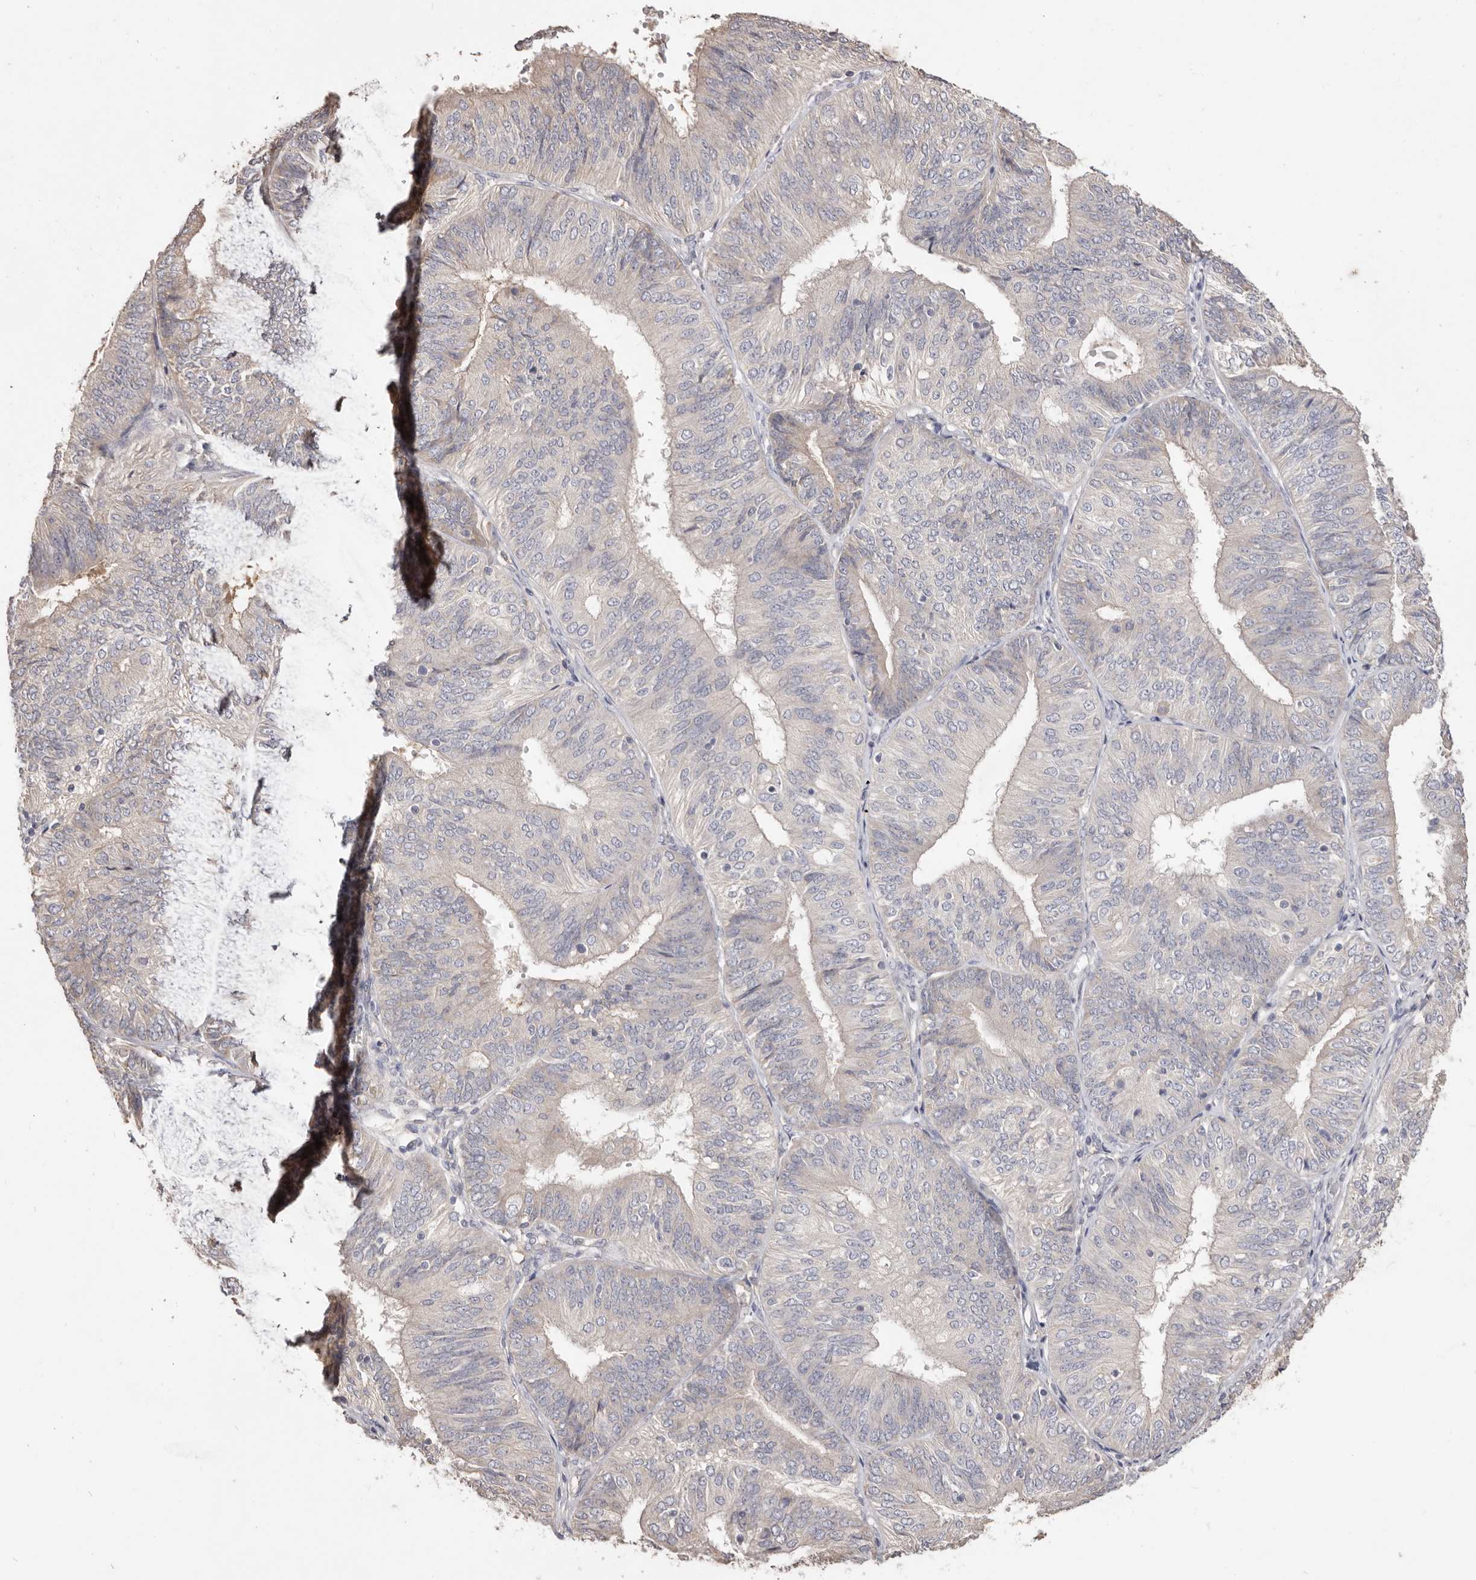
{"staining": {"intensity": "negative", "quantity": "none", "location": "none"}, "tissue": "endometrial cancer", "cell_type": "Tumor cells", "image_type": "cancer", "snomed": [{"axis": "morphology", "description": "Adenocarcinoma, NOS"}, {"axis": "topography", "description": "Endometrium"}], "caption": "High power microscopy histopathology image of an immunohistochemistry image of endometrial cancer (adenocarcinoma), revealing no significant staining in tumor cells. The staining is performed using DAB brown chromogen with nuclei counter-stained in using hematoxylin.", "gene": "HCAR2", "patient": {"sex": "female", "age": 58}}